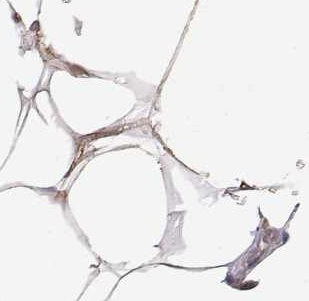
{"staining": {"intensity": "negative", "quantity": "none", "location": "none"}, "tissue": "breast", "cell_type": "Adipocytes", "image_type": "normal", "snomed": [{"axis": "morphology", "description": "Normal tissue, NOS"}, {"axis": "topography", "description": "Breast"}], "caption": "High power microscopy image of an immunohistochemistry (IHC) micrograph of normal breast, revealing no significant expression in adipocytes.", "gene": "ENDOU", "patient": {"sex": "female", "age": 32}}